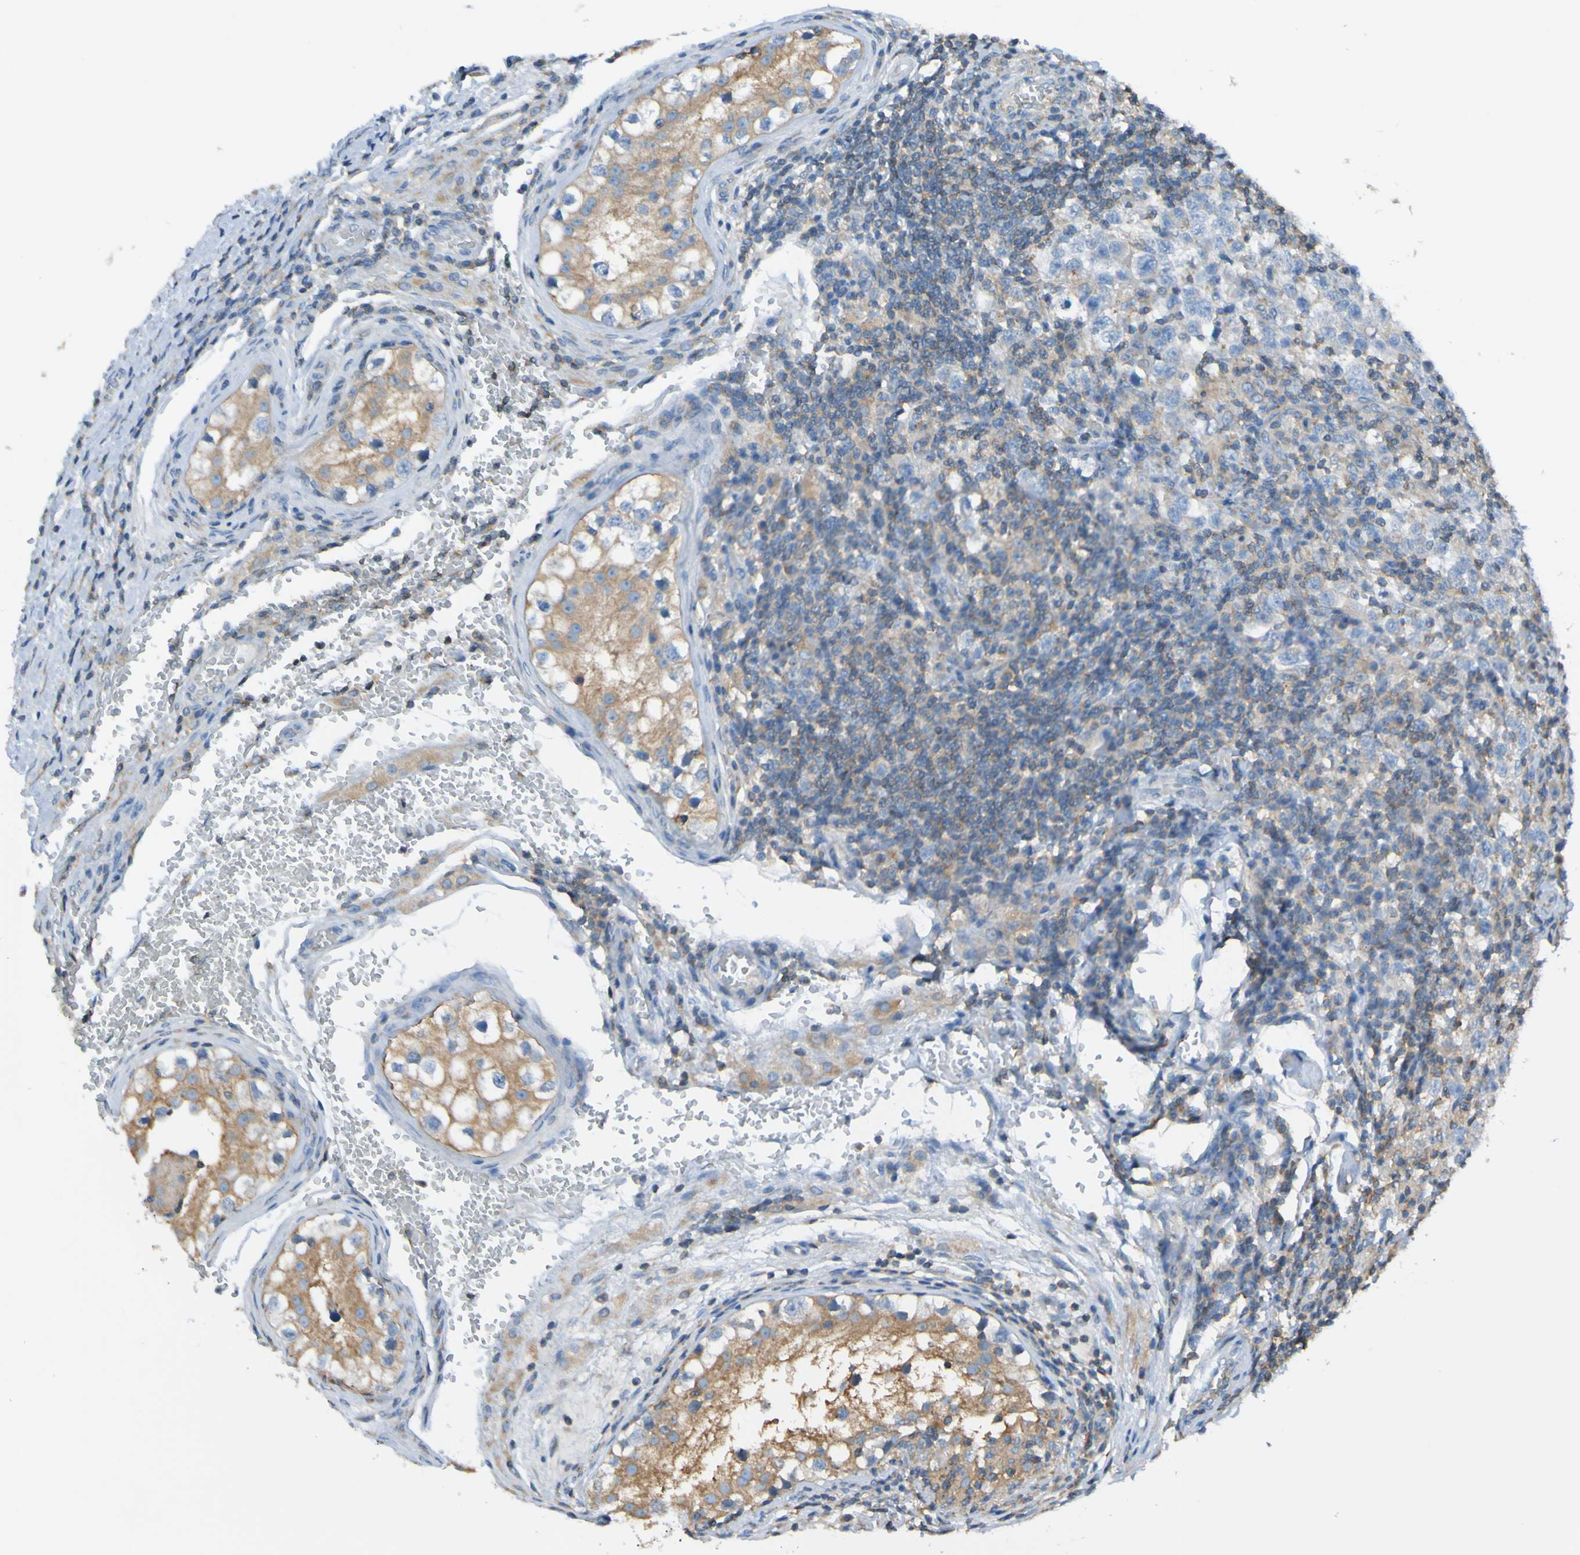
{"staining": {"intensity": "moderate", "quantity": "25%-75%", "location": "cytoplasmic/membranous"}, "tissue": "testis cancer", "cell_type": "Tumor cells", "image_type": "cancer", "snomed": [{"axis": "morphology", "description": "Carcinoma, Embryonal, NOS"}, {"axis": "topography", "description": "Testis"}], "caption": "A brown stain shows moderate cytoplasmic/membranous positivity of a protein in embryonal carcinoma (testis) tumor cells.", "gene": "MINAR1", "patient": {"sex": "male", "age": 21}}